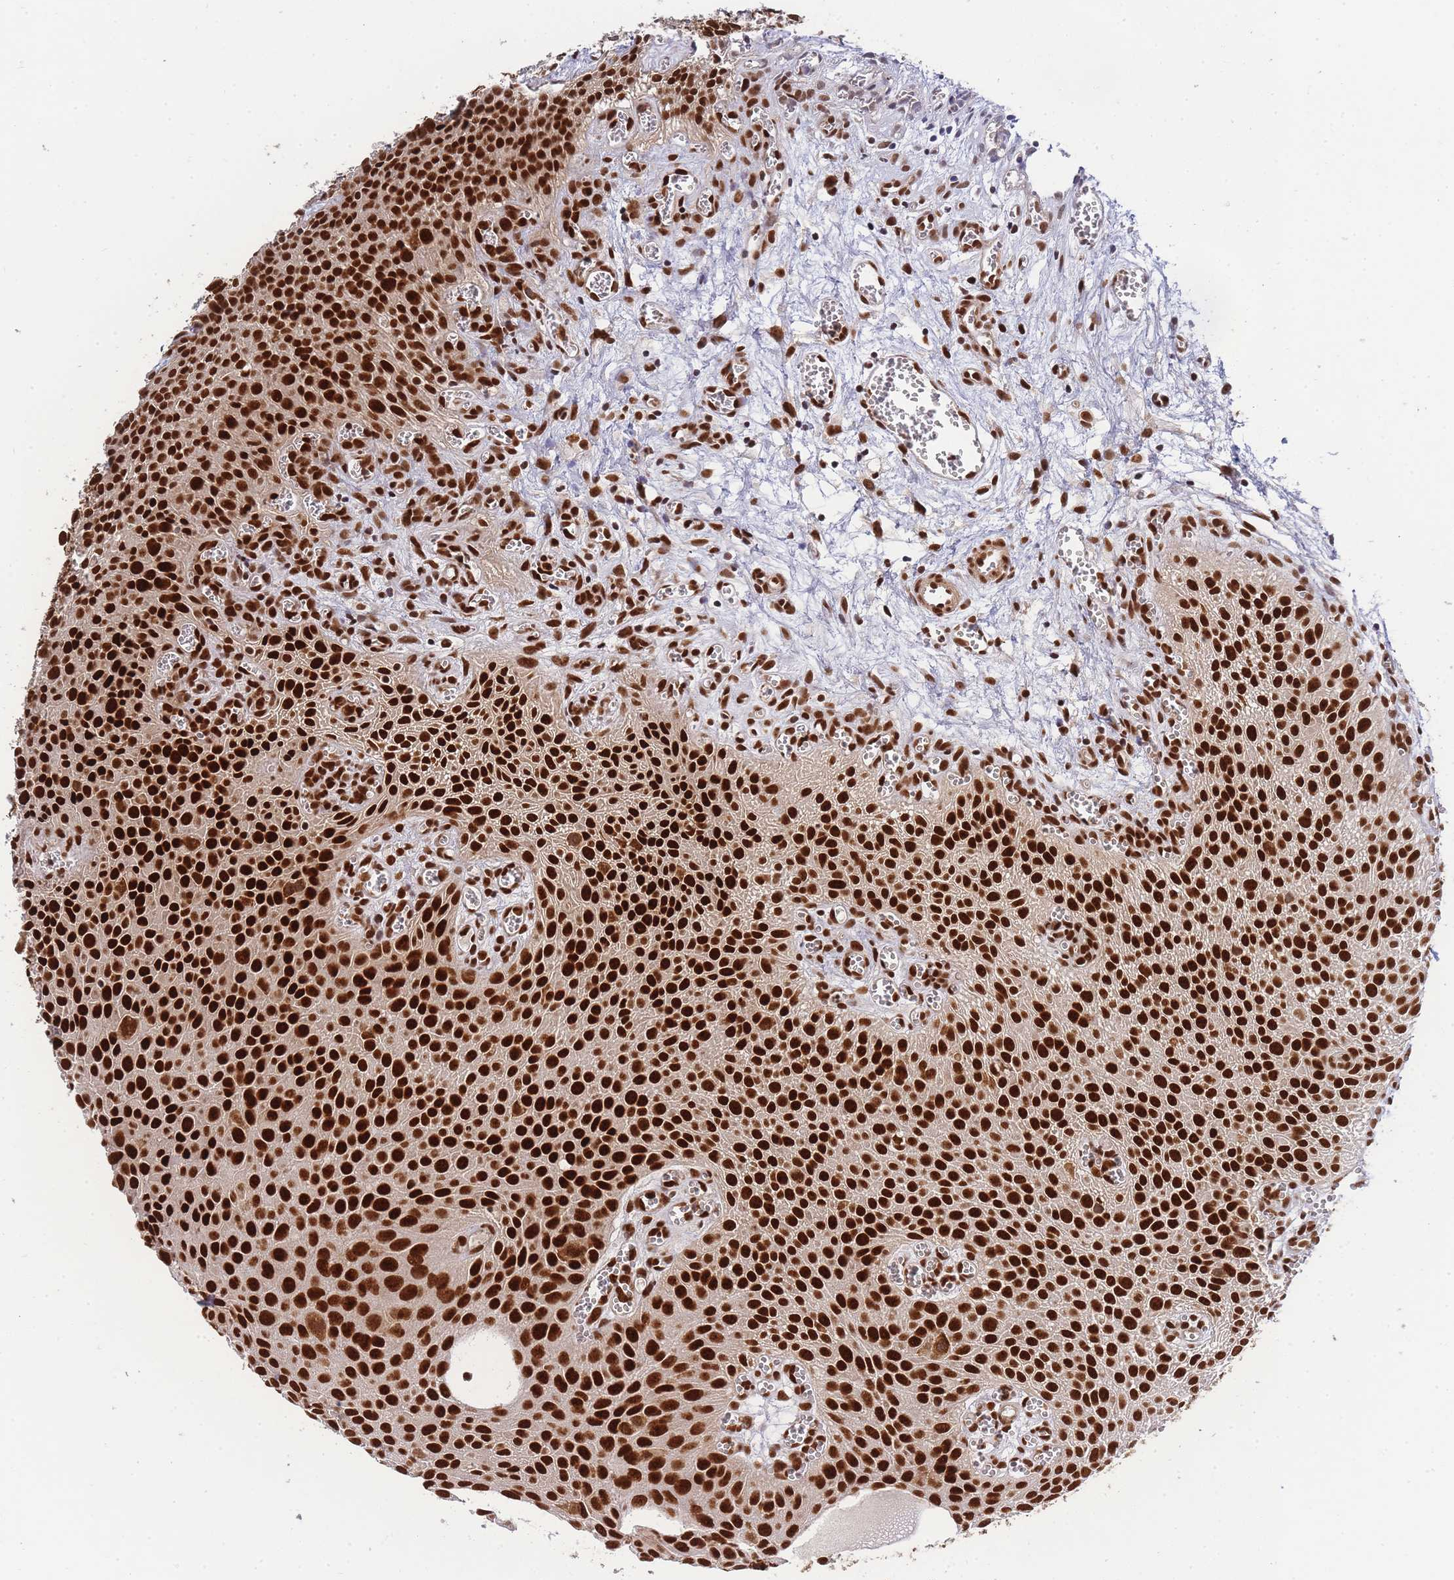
{"staining": {"intensity": "strong", "quantity": ">75%", "location": "nuclear"}, "tissue": "urothelial cancer", "cell_type": "Tumor cells", "image_type": "cancer", "snomed": [{"axis": "morphology", "description": "Urothelial carcinoma, Low grade"}, {"axis": "topography", "description": "Urinary bladder"}], "caption": "Strong nuclear expression for a protein is seen in about >75% of tumor cells of urothelial carcinoma (low-grade) using immunohistochemistry.", "gene": "PRKDC", "patient": {"sex": "male", "age": 88}}